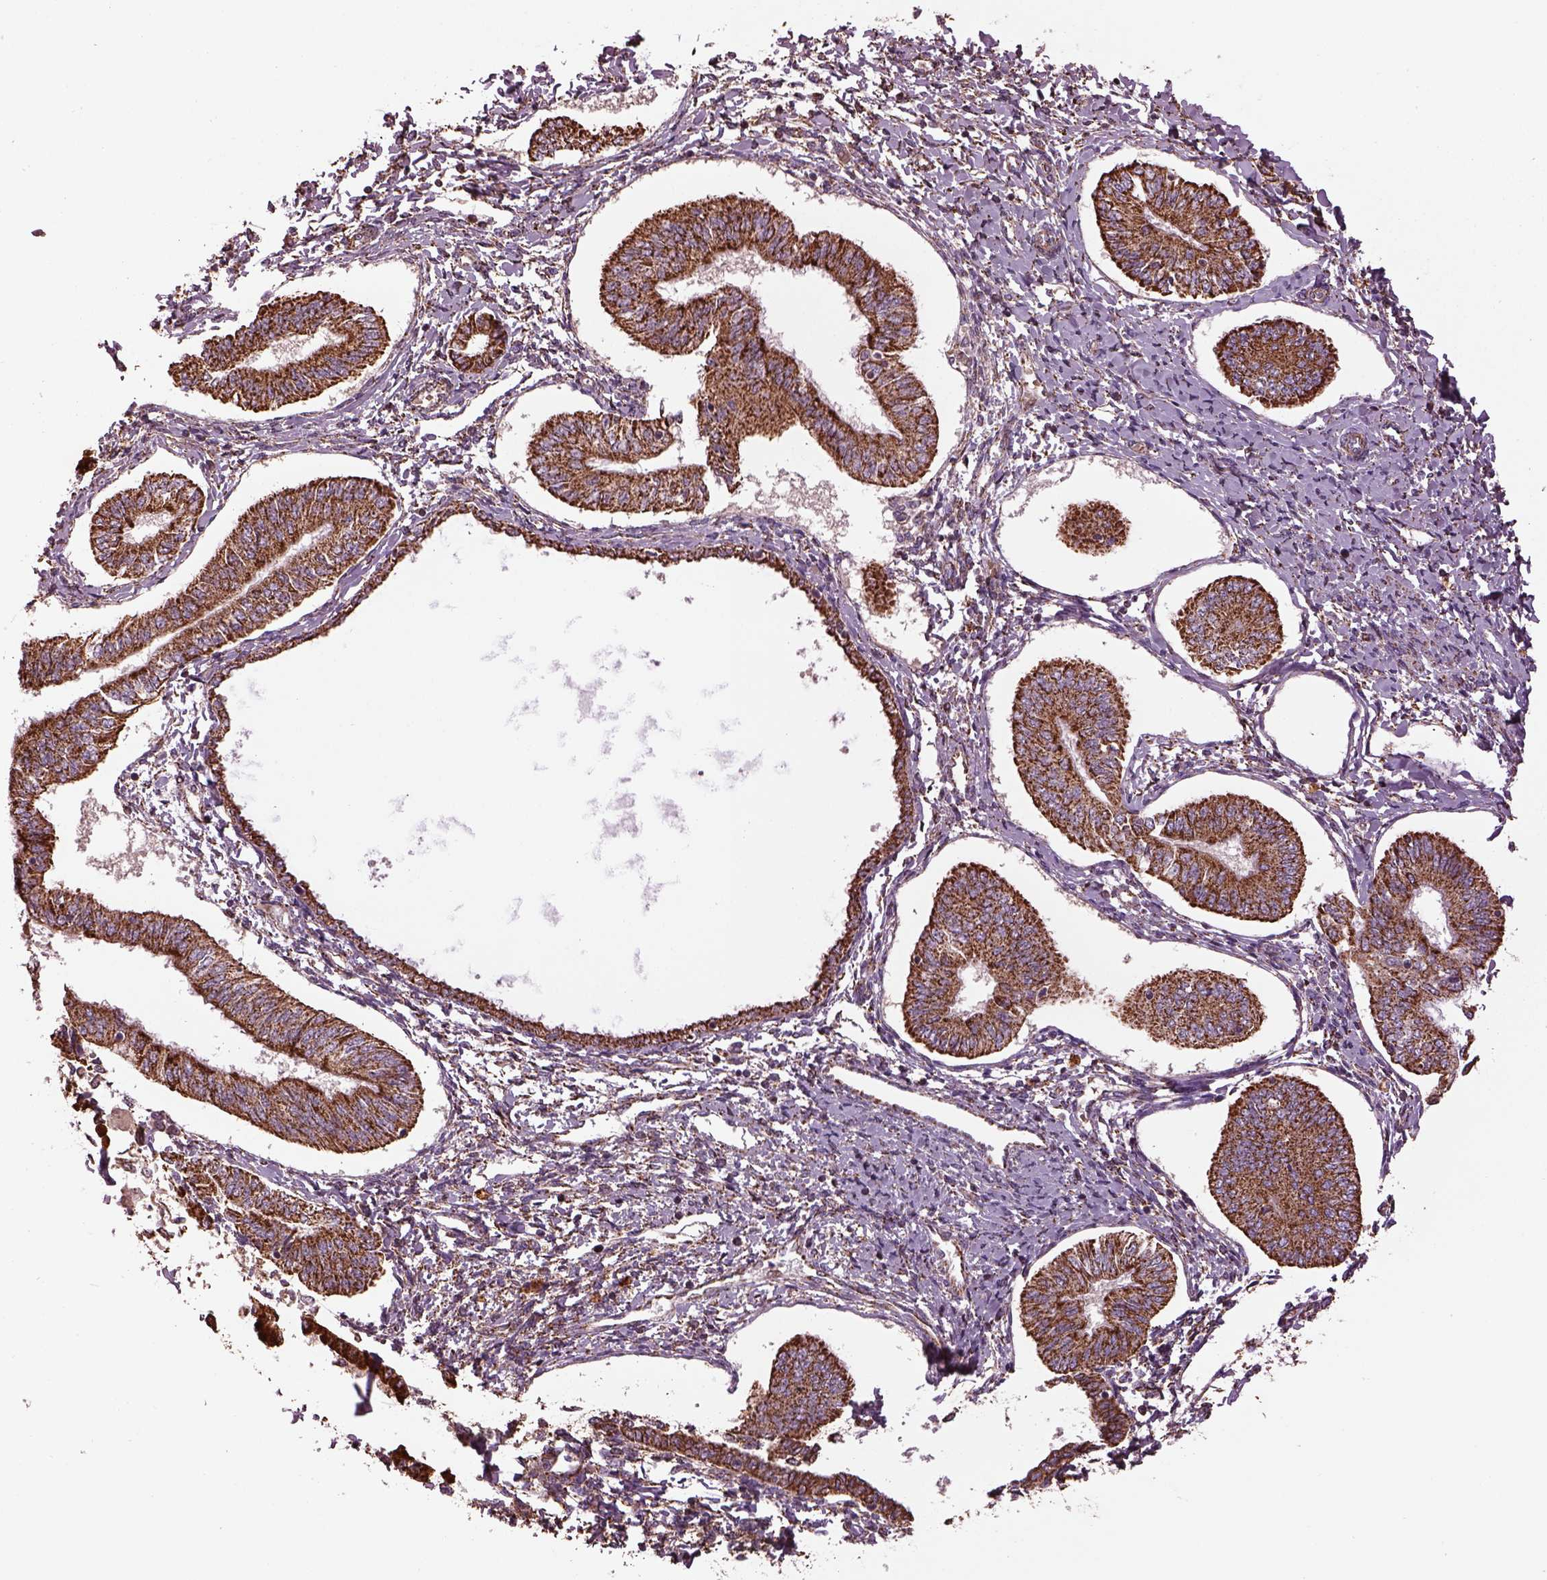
{"staining": {"intensity": "moderate", "quantity": "25%-75%", "location": "cytoplasmic/membranous"}, "tissue": "endometrial cancer", "cell_type": "Tumor cells", "image_type": "cancer", "snomed": [{"axis": "morphology", "description": "Adenocarcinoma, NOS"}, {"axis": "topography", "description": "Endometrium"}], "caption": "Endometrial cancer stained for a protein (brown) displays moderate cytoplasmic/membranous positive expression in approximately 25%-75% of tumor cells.", "gene": "TMEM254", "patient": {"sex": "female", "age": 58}}